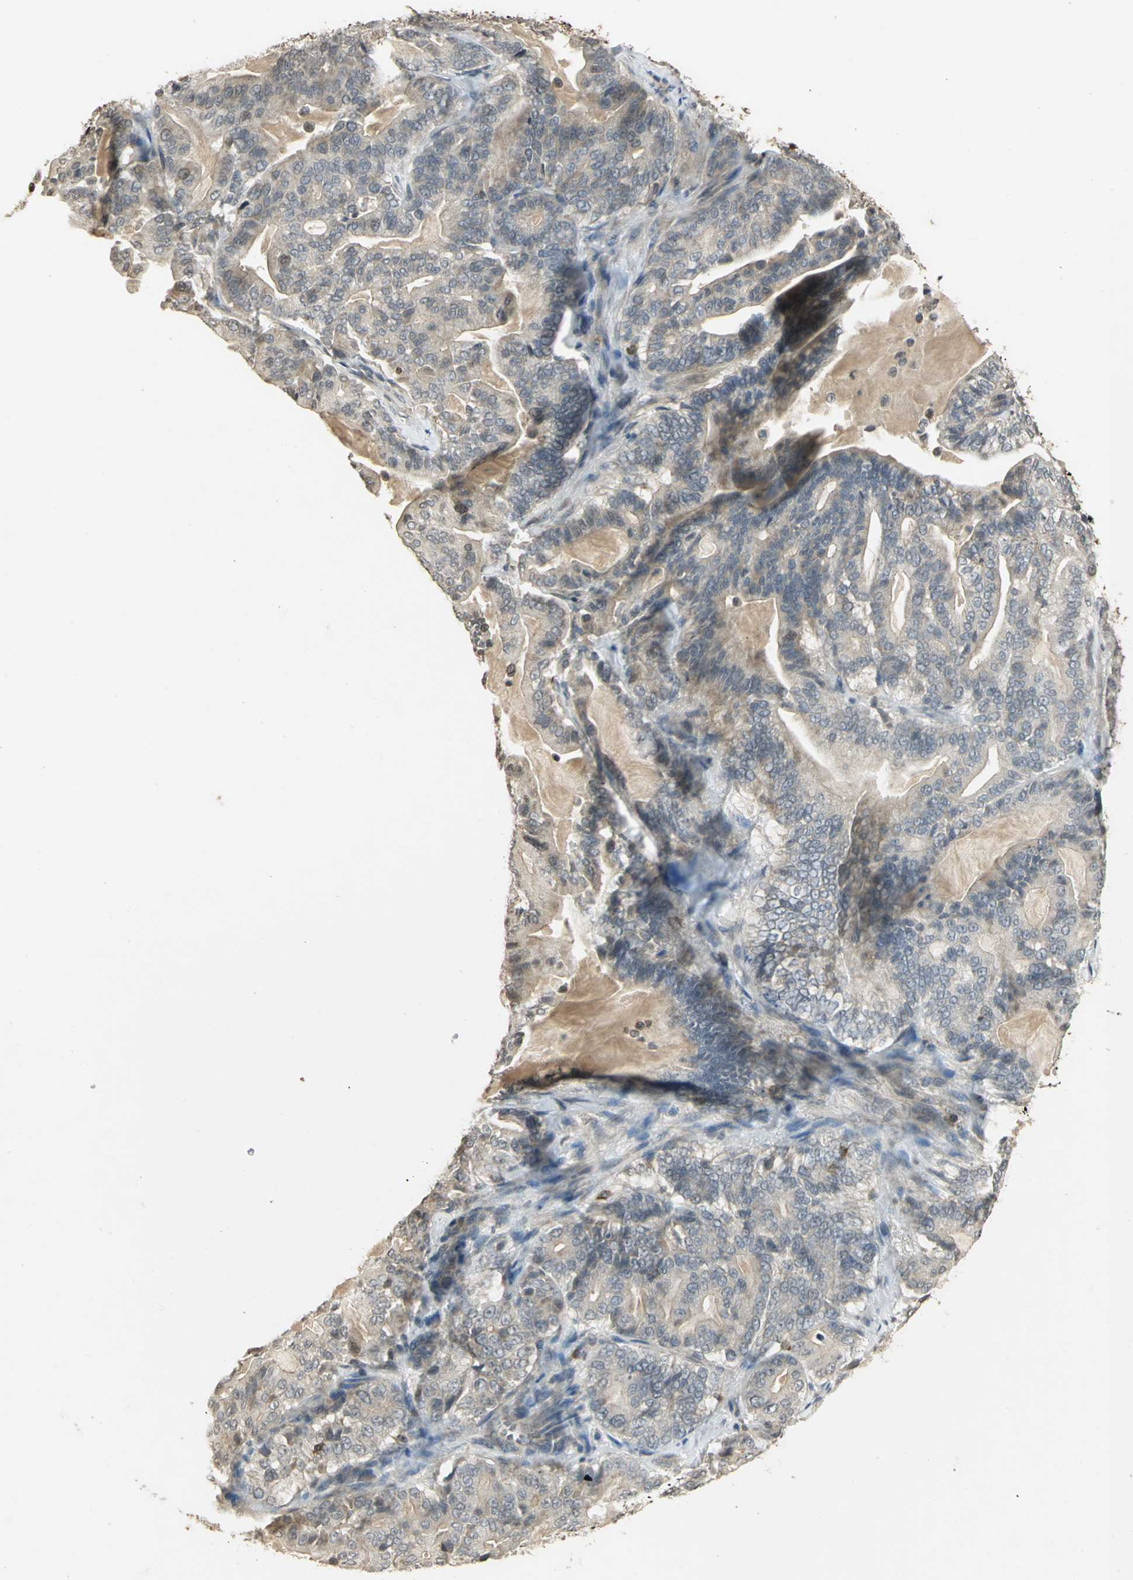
{"staining": {"intensity": "weak", "quantity": "25%-75%", "location": "cytoplasmic/membranous"}, "tissue": "pancreatic cancer", "cell_type": "Tumor cells", "image_type": "cancer", "snomed": [{"axis": "morphology", "description": "Adenocarcinoma, NOS"}, {"axis": "topography", "description": "Pancreas"}], "caption": "Immunohistochemical staining of human pancreatic cancer shows weak cytoplasmic/membranous protein staining in about 25%-75% of tumor cells.", "gene": "IL16", "patient": {"sex": "male", "age": 63}}